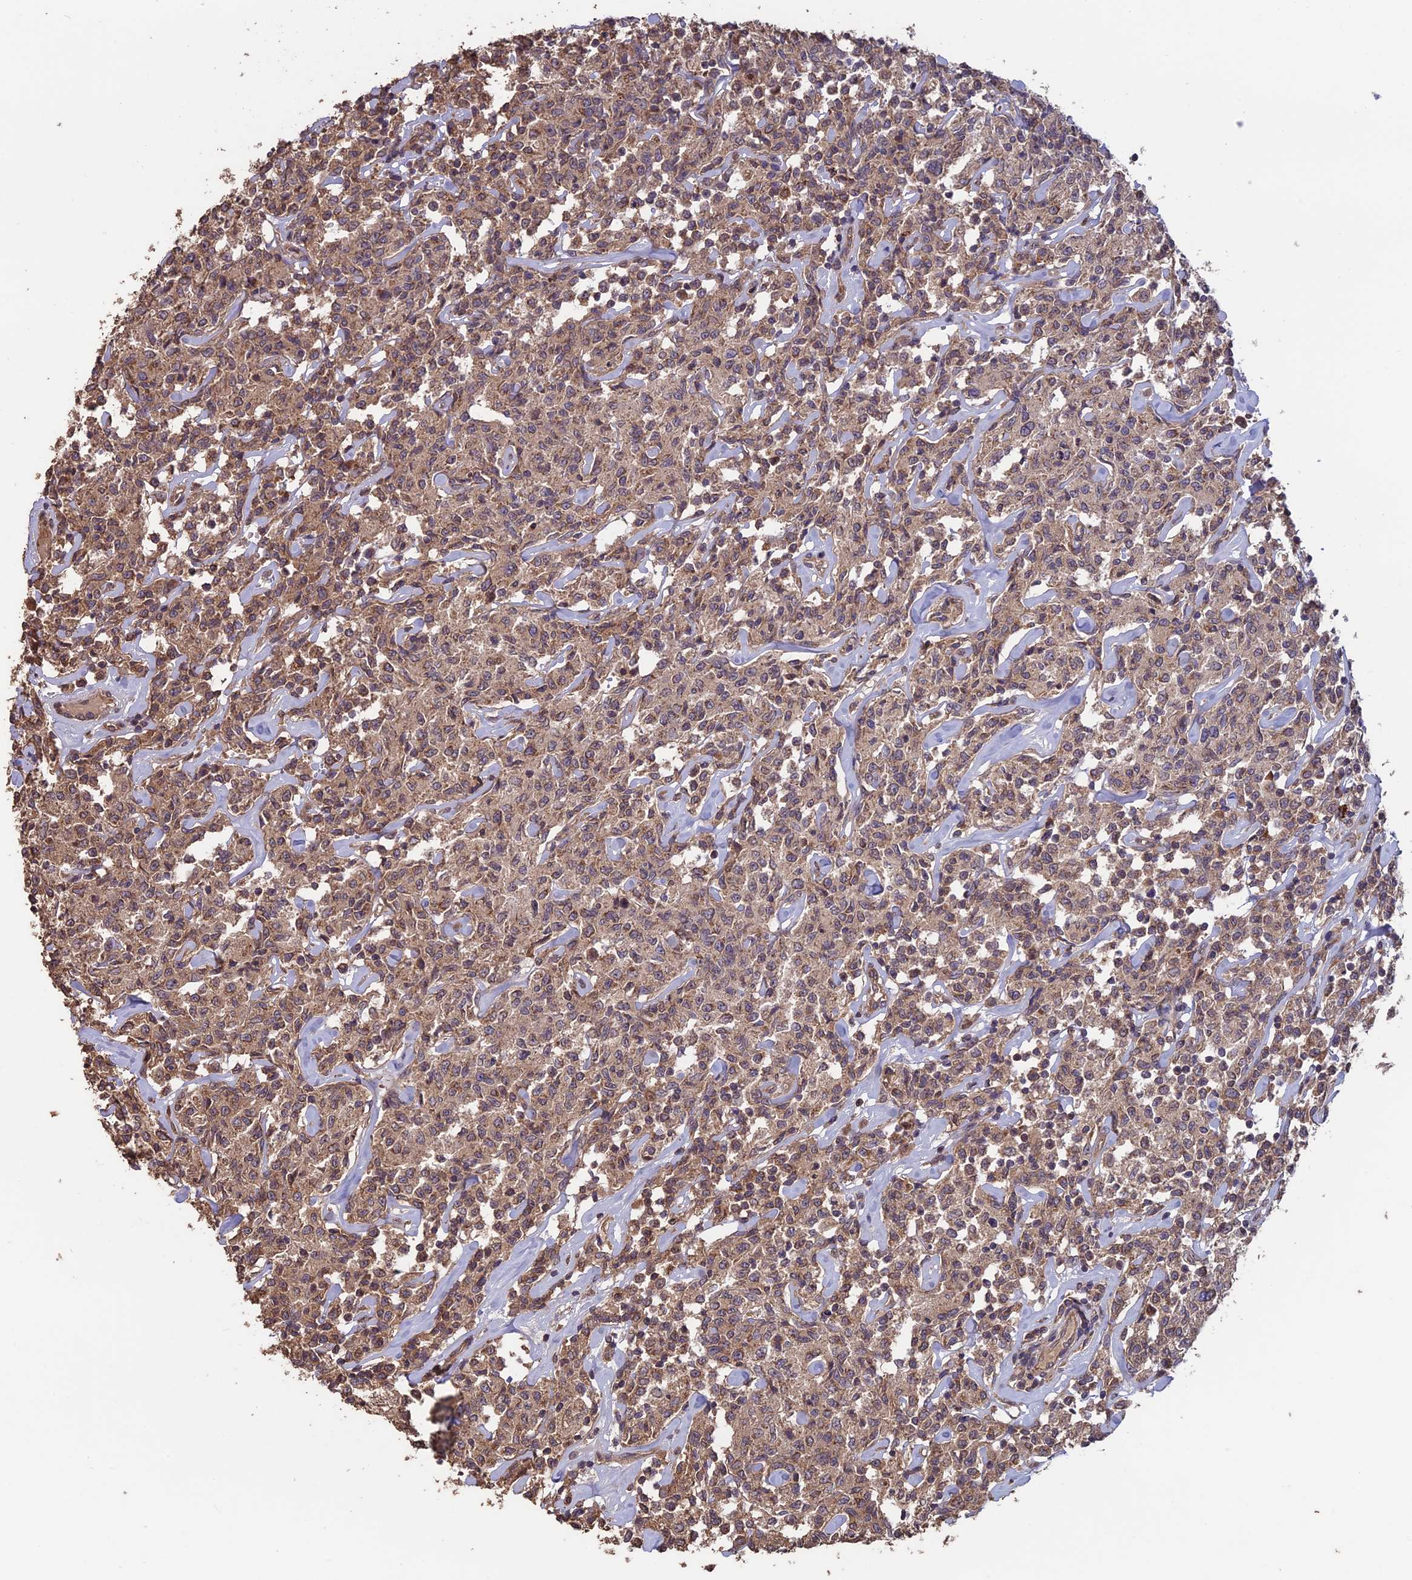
{"staining": {"intensity": "weak", "quantity": ">75%", "location": "cytoplasmic/membranous,nuclear"}, "tissue": "lymphoma", "cell_type": "Tumor cells", "image_type": "cancer", "snomed": [{"axis": "morphology", "description": "Malignant lymphoma, non-Hodgkin's type, Low grade"}, {"axis": "topography", "description": "Small intestine"}], "caption": "Immunohistochemistry of human lymphoma exhibits low levels of weak cytoplasmic/membranous and nuclear positivity in about >75% of tumor cells.", "gene": "SHISA5", "patient": {"sex": "female", "age": 59}}